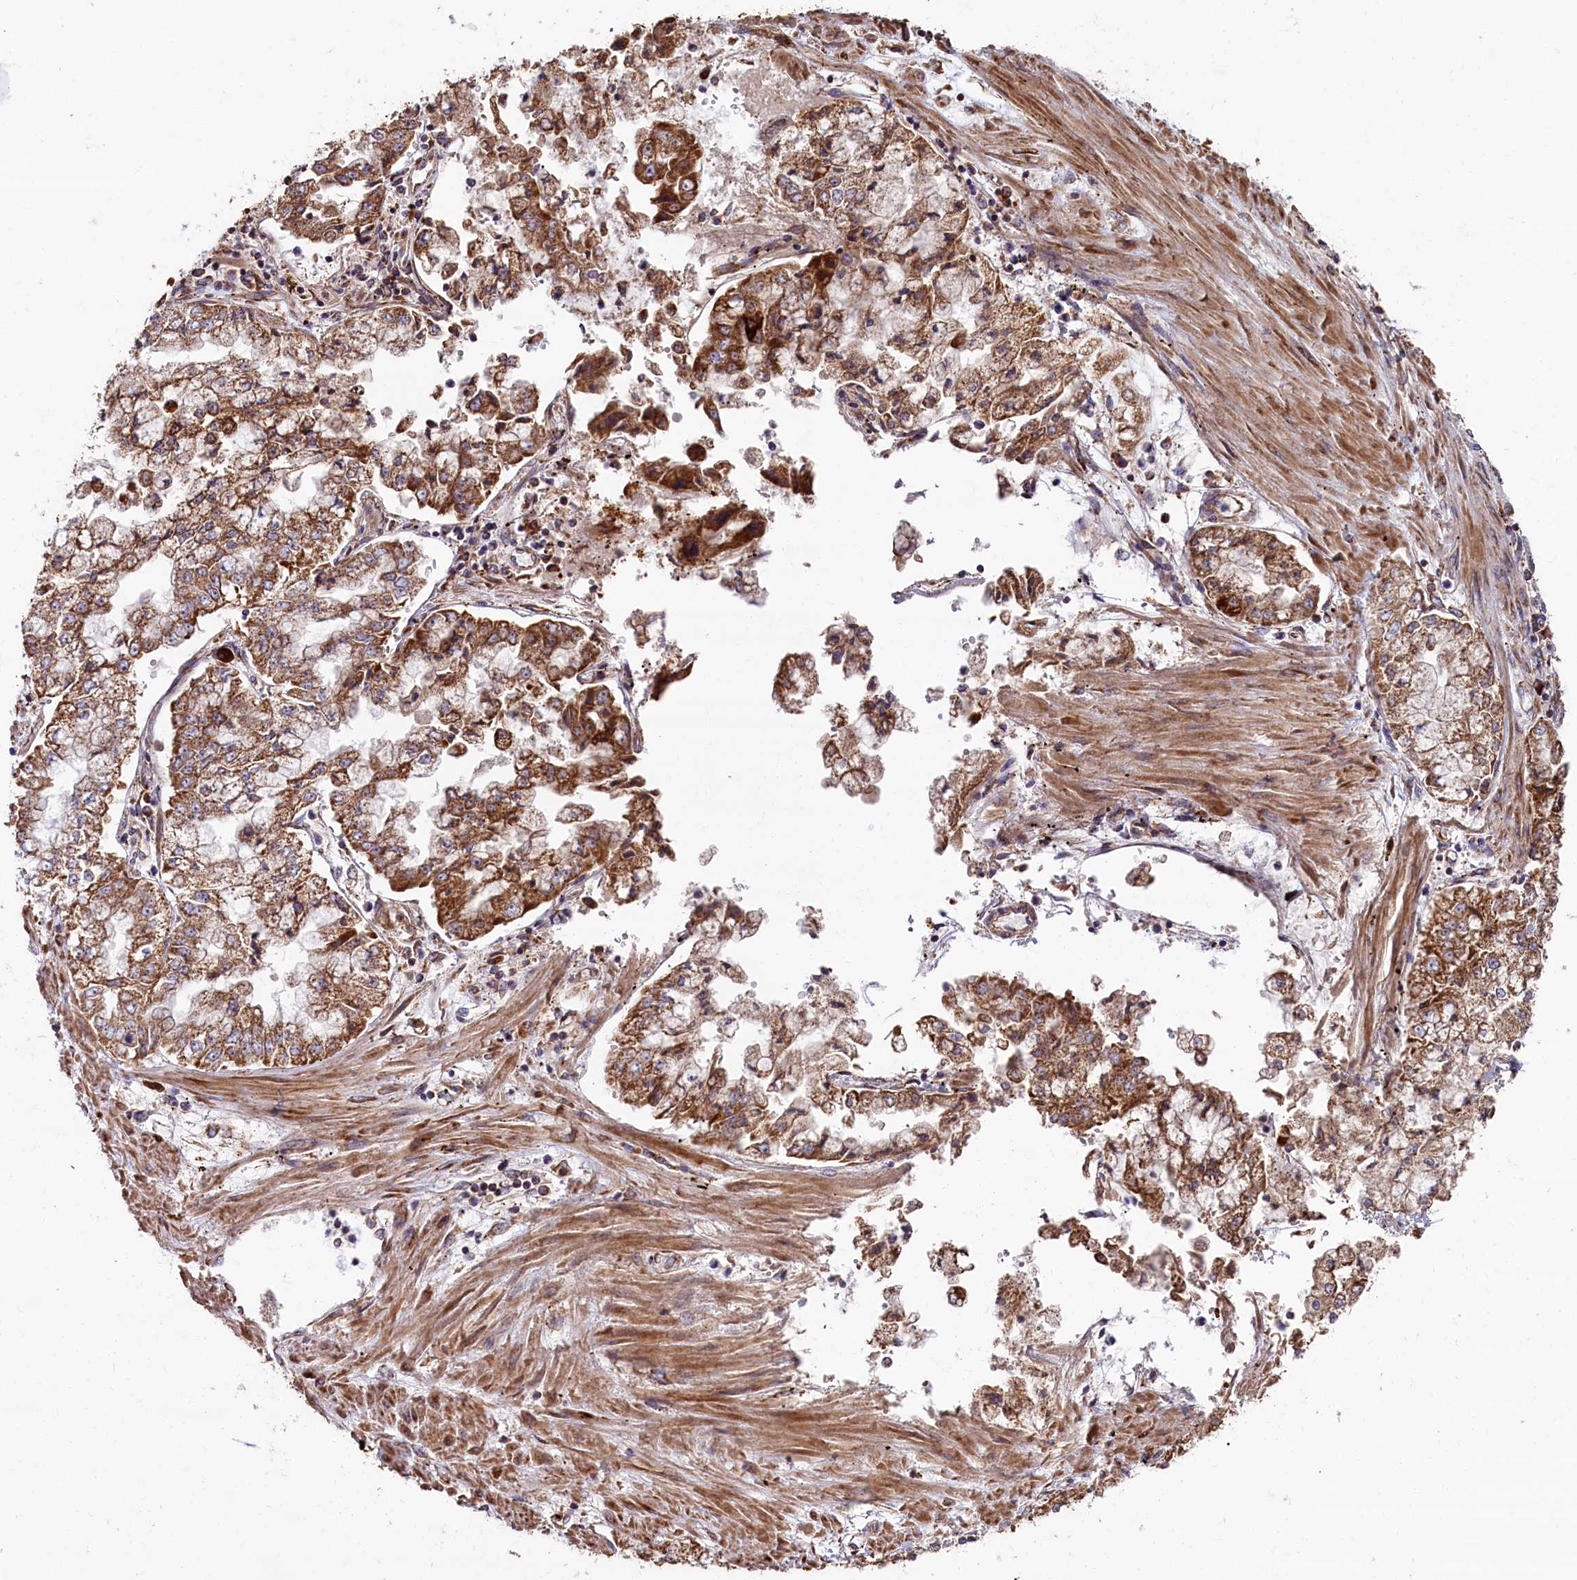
{"staining": {"intensity": "strong", "quantity": ">75%", "location": "cytoplasmic/membranous"}, "tissue": "stomach cancer", "cell_type": "Tumor cells", "image_type": "cancer", "snomed": [{"axis": "morphology", "description": "Adenocarcinoma, NOS"}, {"axis": "topography", "description": "Stomach"}], "caption": "Stomach cancer stained with a protein marker reveals strong staining in tumor cells.", "gene": "ZSWIM1", "patient": {"sex": "male", "age": 76}}